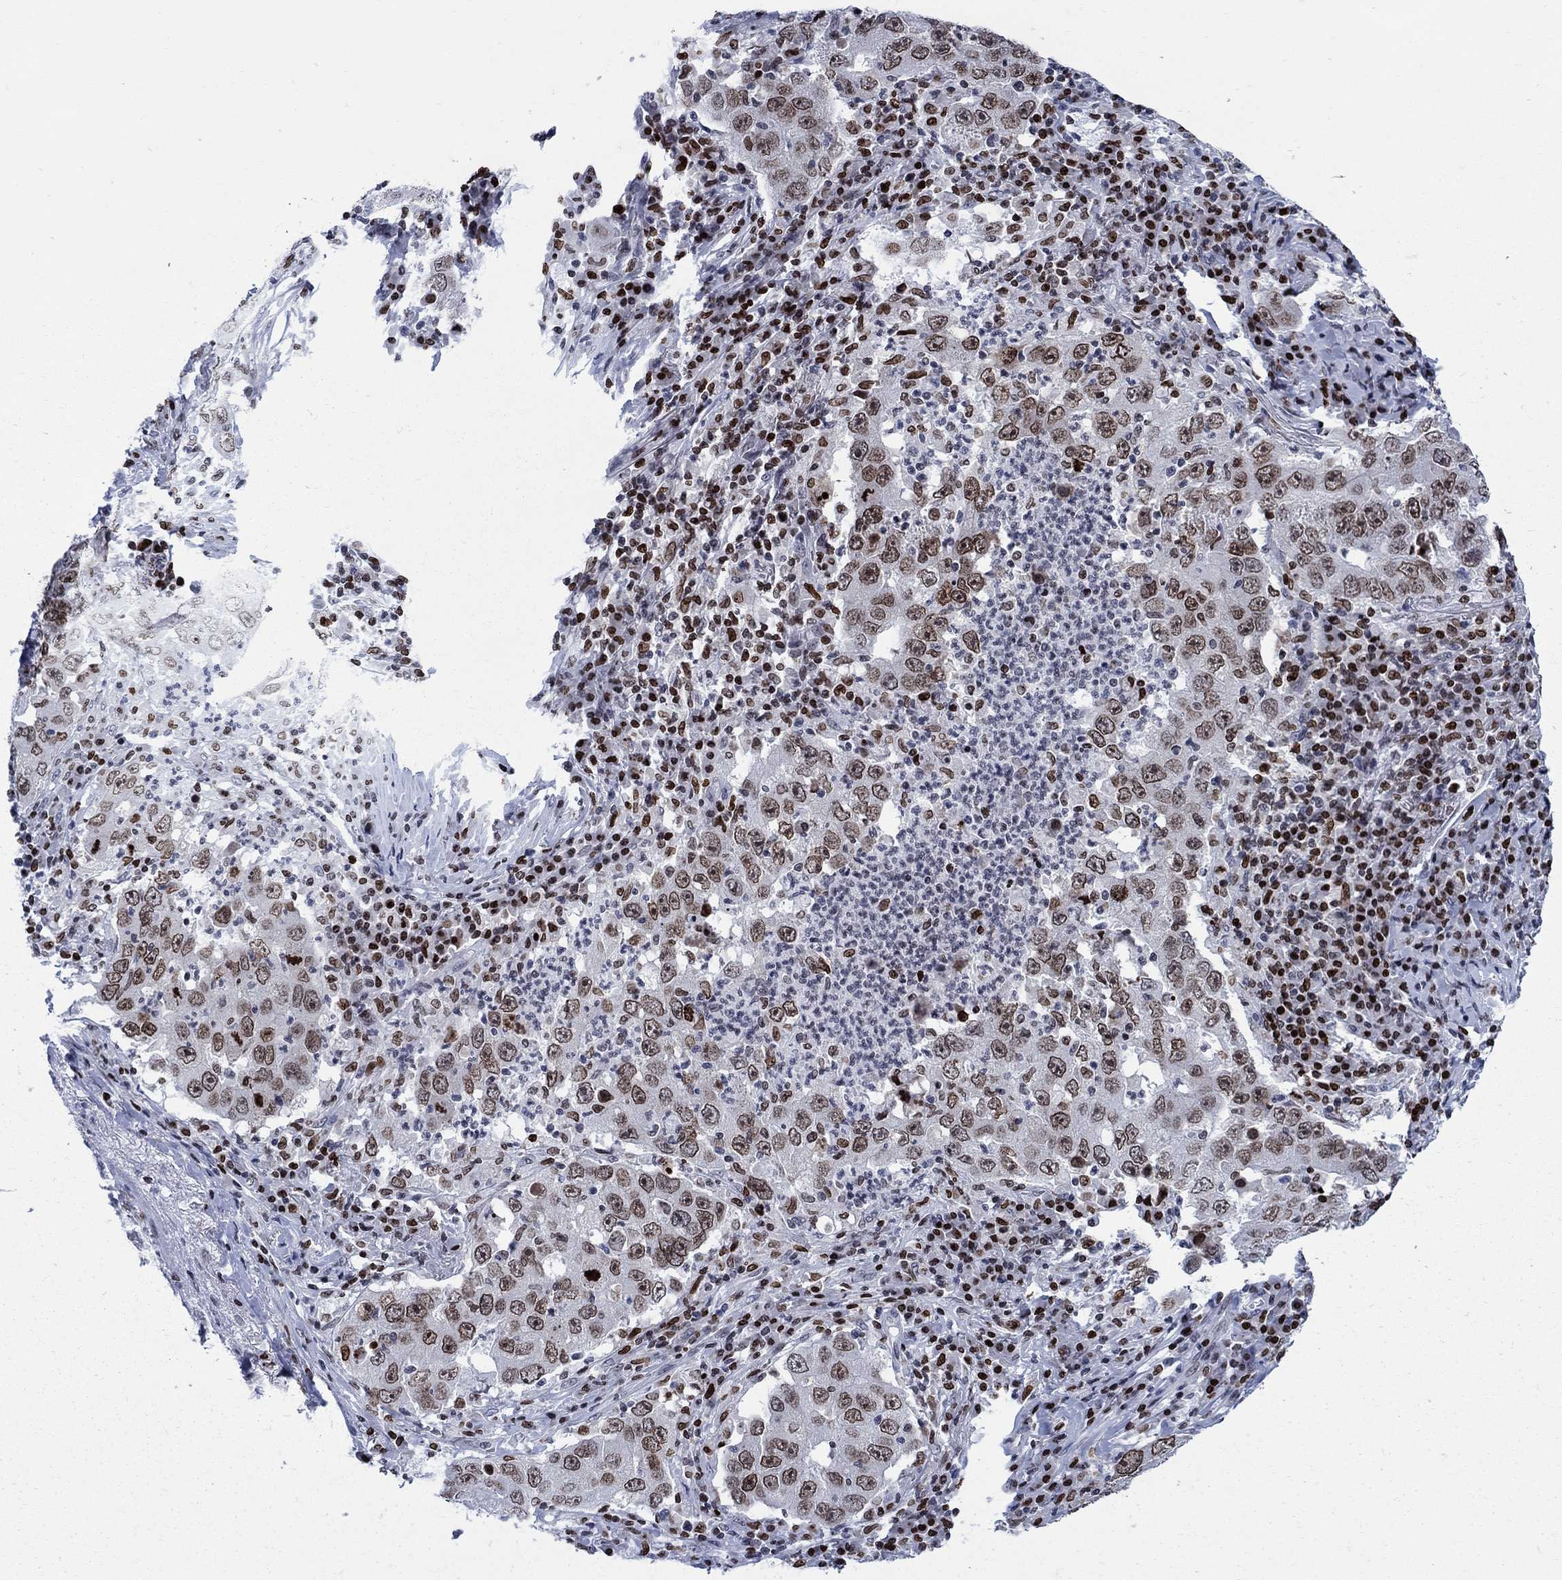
{"staining": {"intensity": "weak", "quantity": ">75%", "location": "nuclear"}, "tissue": "lung cancer", "cell_type": "Tumor cells", "image_type": "cancer", "snomed": [{"axis": "morphology", "description": "Adenocarcinoma, NOS"}, {"axis": "topography", "description": "Lung"}], "caption": "Immunohistochemical staining of lung cancer (adenocarcinoma) exhibits weak nuclear protein positivity in approximately >75% of tumor cells.", "gene": "HMGA1", "patient": {"sex": "male", "age": 73}}